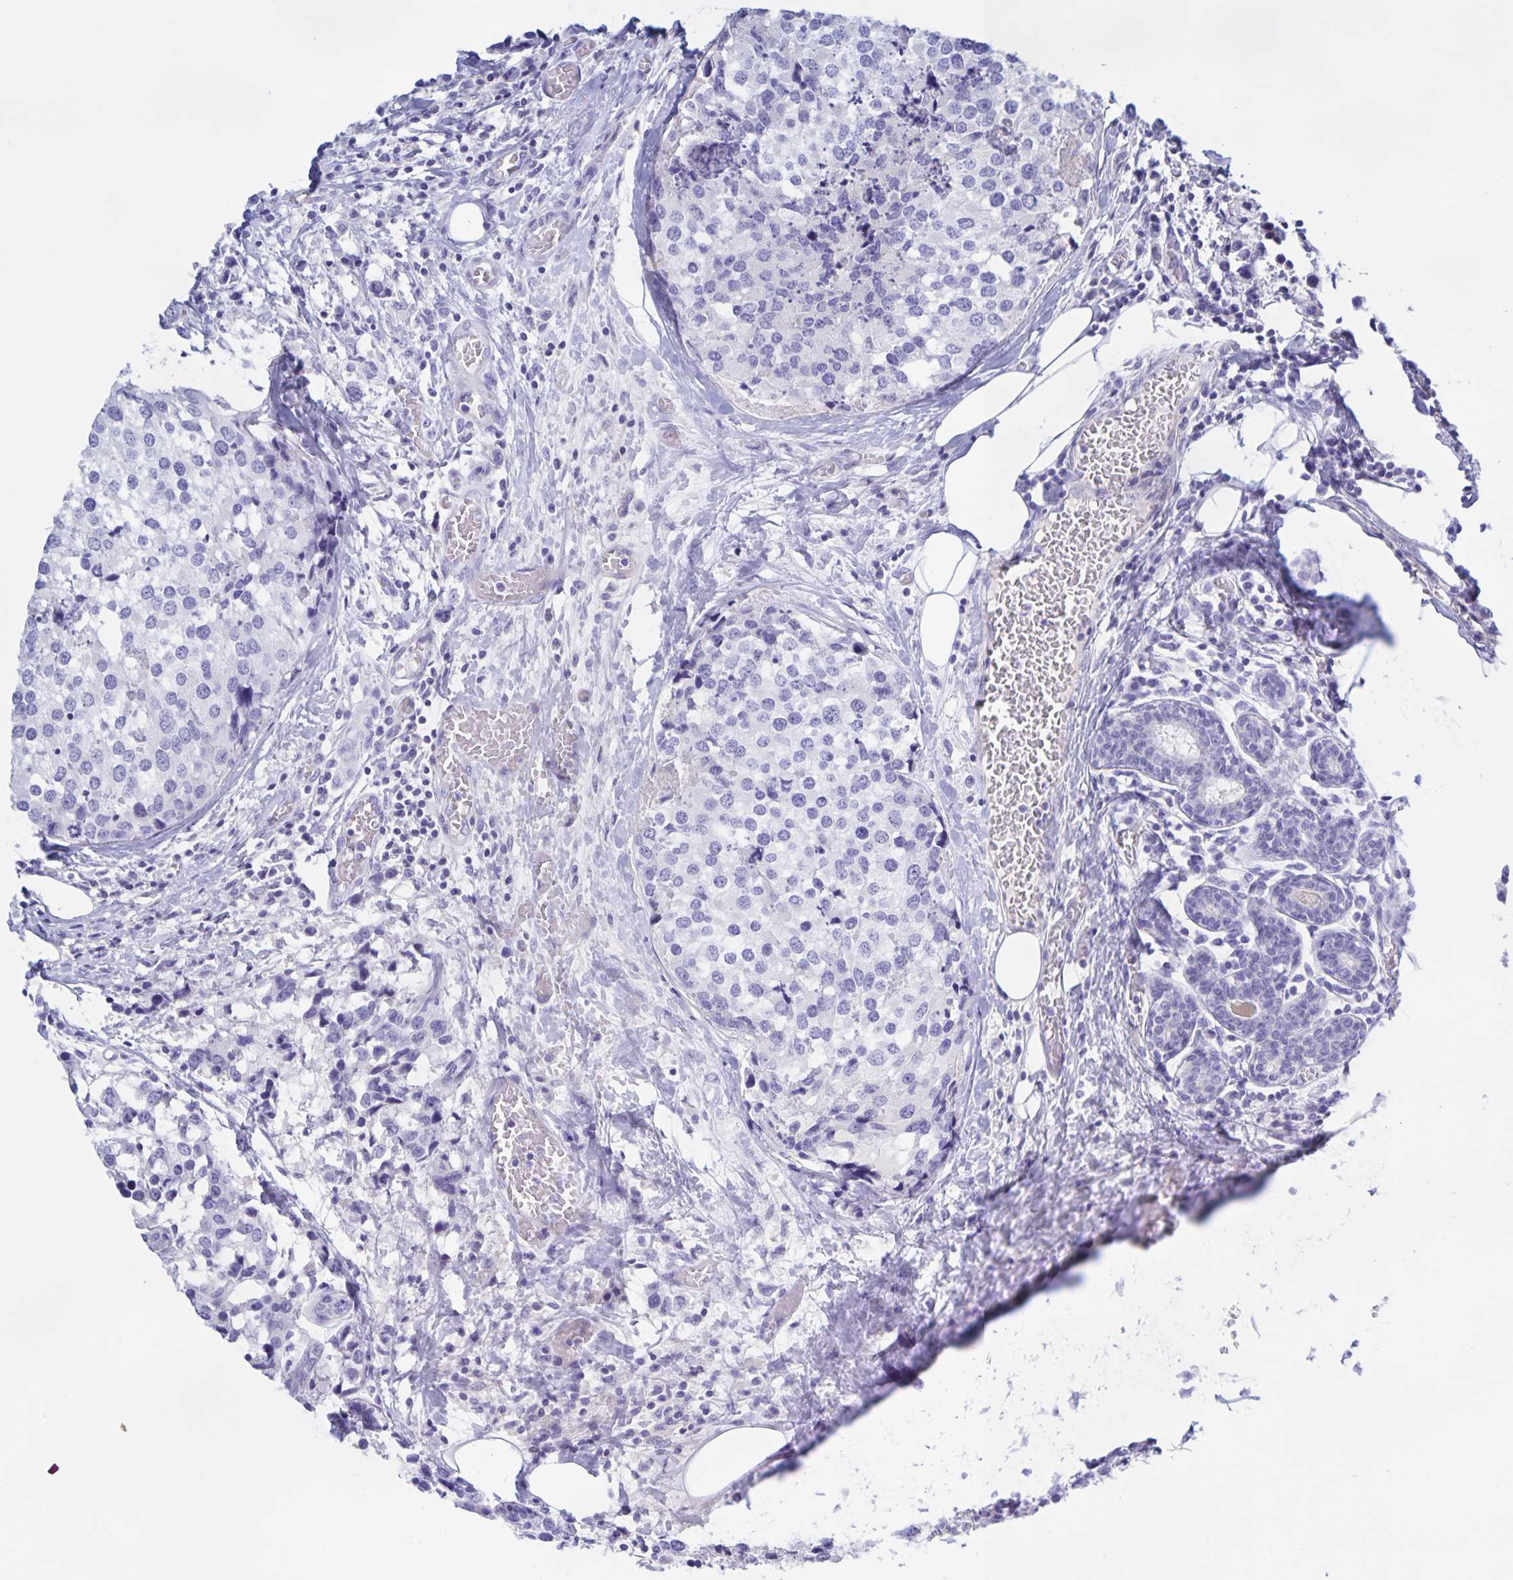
{"staining": {"intensity": "negative", "quantity": "none", "location": "none"}, "tissue": "breast cancer", "cell_type": "Tumor cells", "image_type": "cancer", "snomed": [{"axis": "morphology", "description": "Lobular carcinoma"}, {"axis": "topography", "description": "Breast"}], "caption": "High magnification brightfield microscopy of breast lobular carcinoma stained with DAB (brown) and counterstained with hematoxylin (blue): tumor cells show no significant positivity.", "gene": "CATSPER4", "patient": {"sex": "female", "age": 59}}